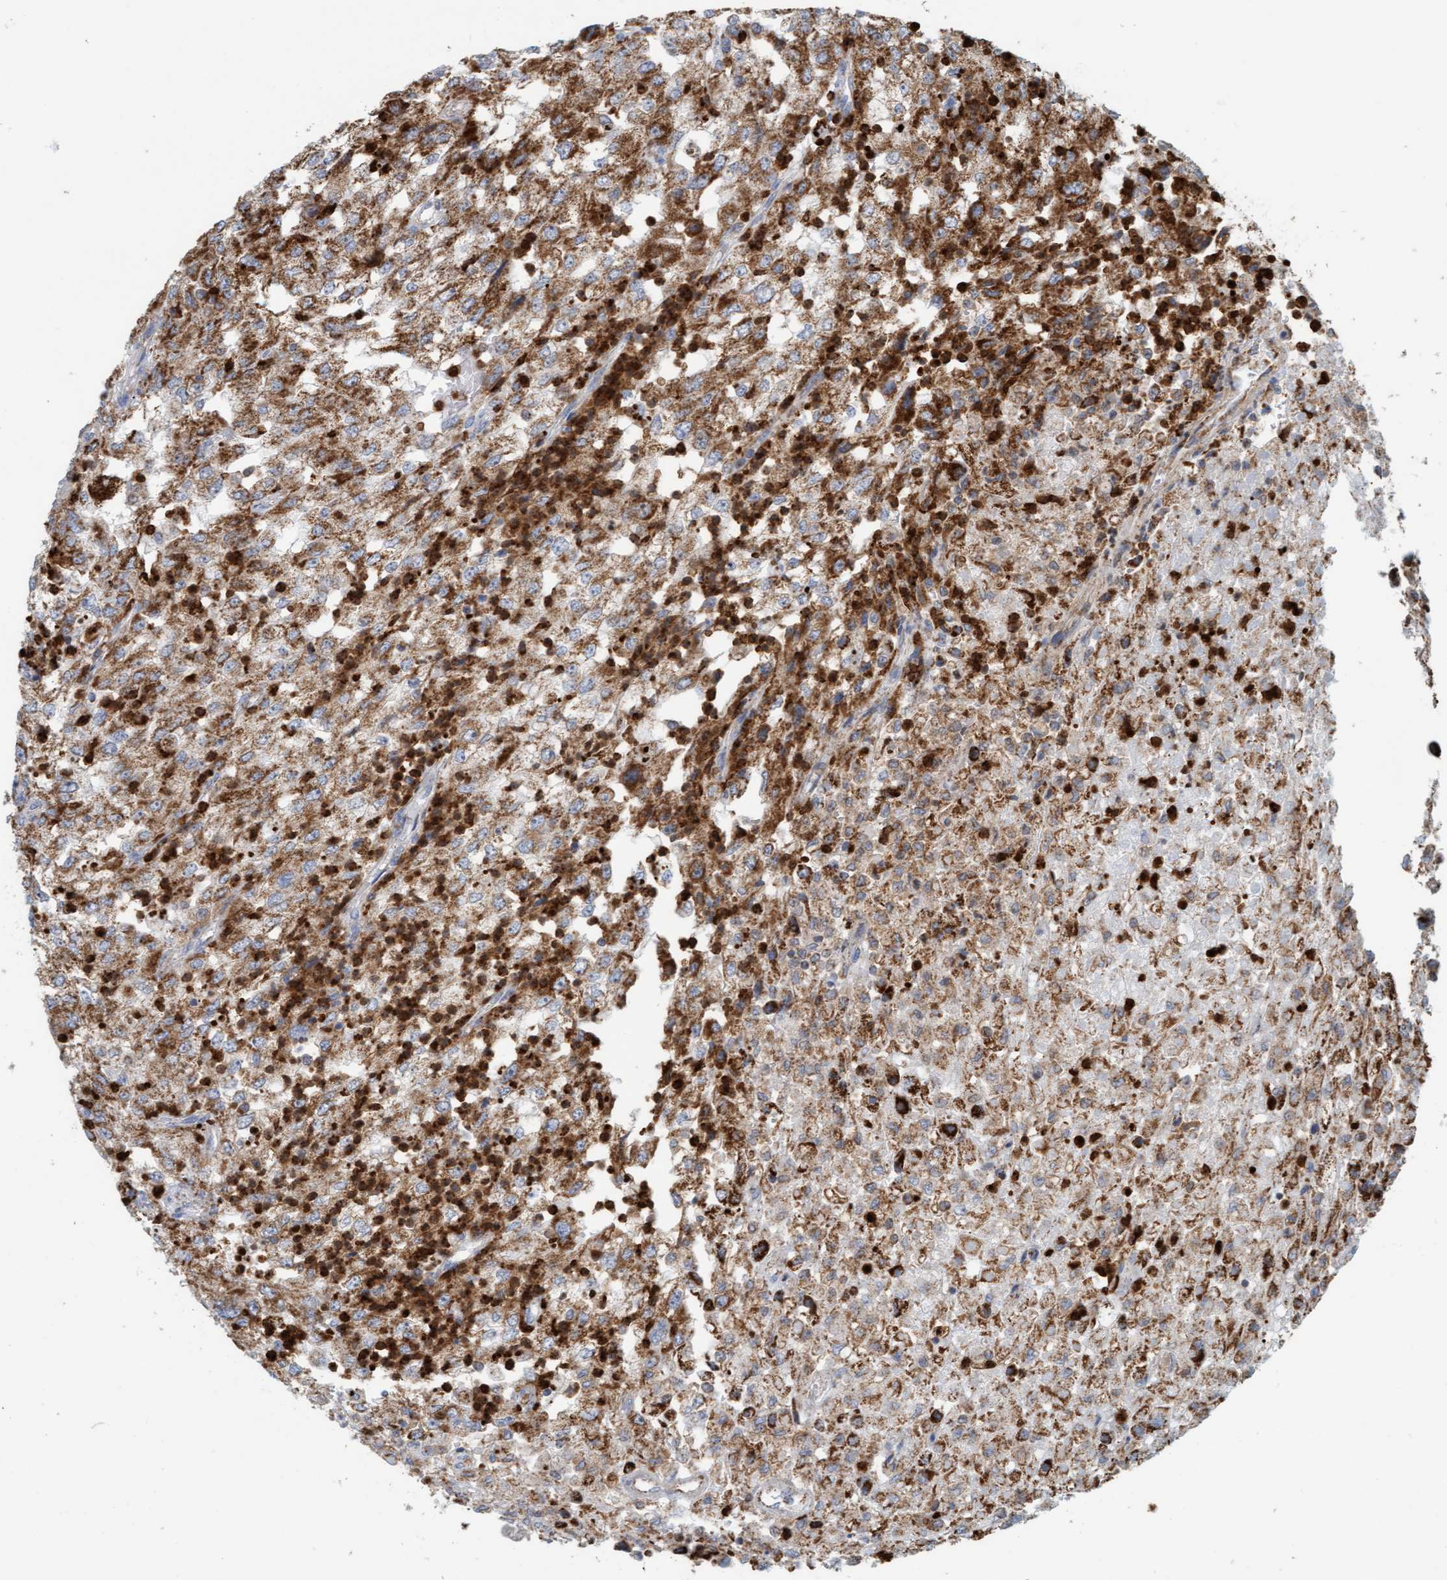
{"staining": {"intensity": "moderate", "quantity": "25%-75%", "location": "cytoplasmic/membranous"}, "tissue": "renal cancer", "cell_type": "Tumor cells", "image_type": "cancer", "snomed": [{"axis": "morphology", "description": "Adenocarcinoma, NOS"}, {"axis": "topography", "description": "Kidney"}], "caption": "Brown immunohistochemical staining in human renal cancer (adenocarcinoma) shows moderate cytoplasmic/membranous positivity in about 25%-75% of tumor cells.", "gene": "B9D1", "patient": {"sex": "female", "age": 54}}